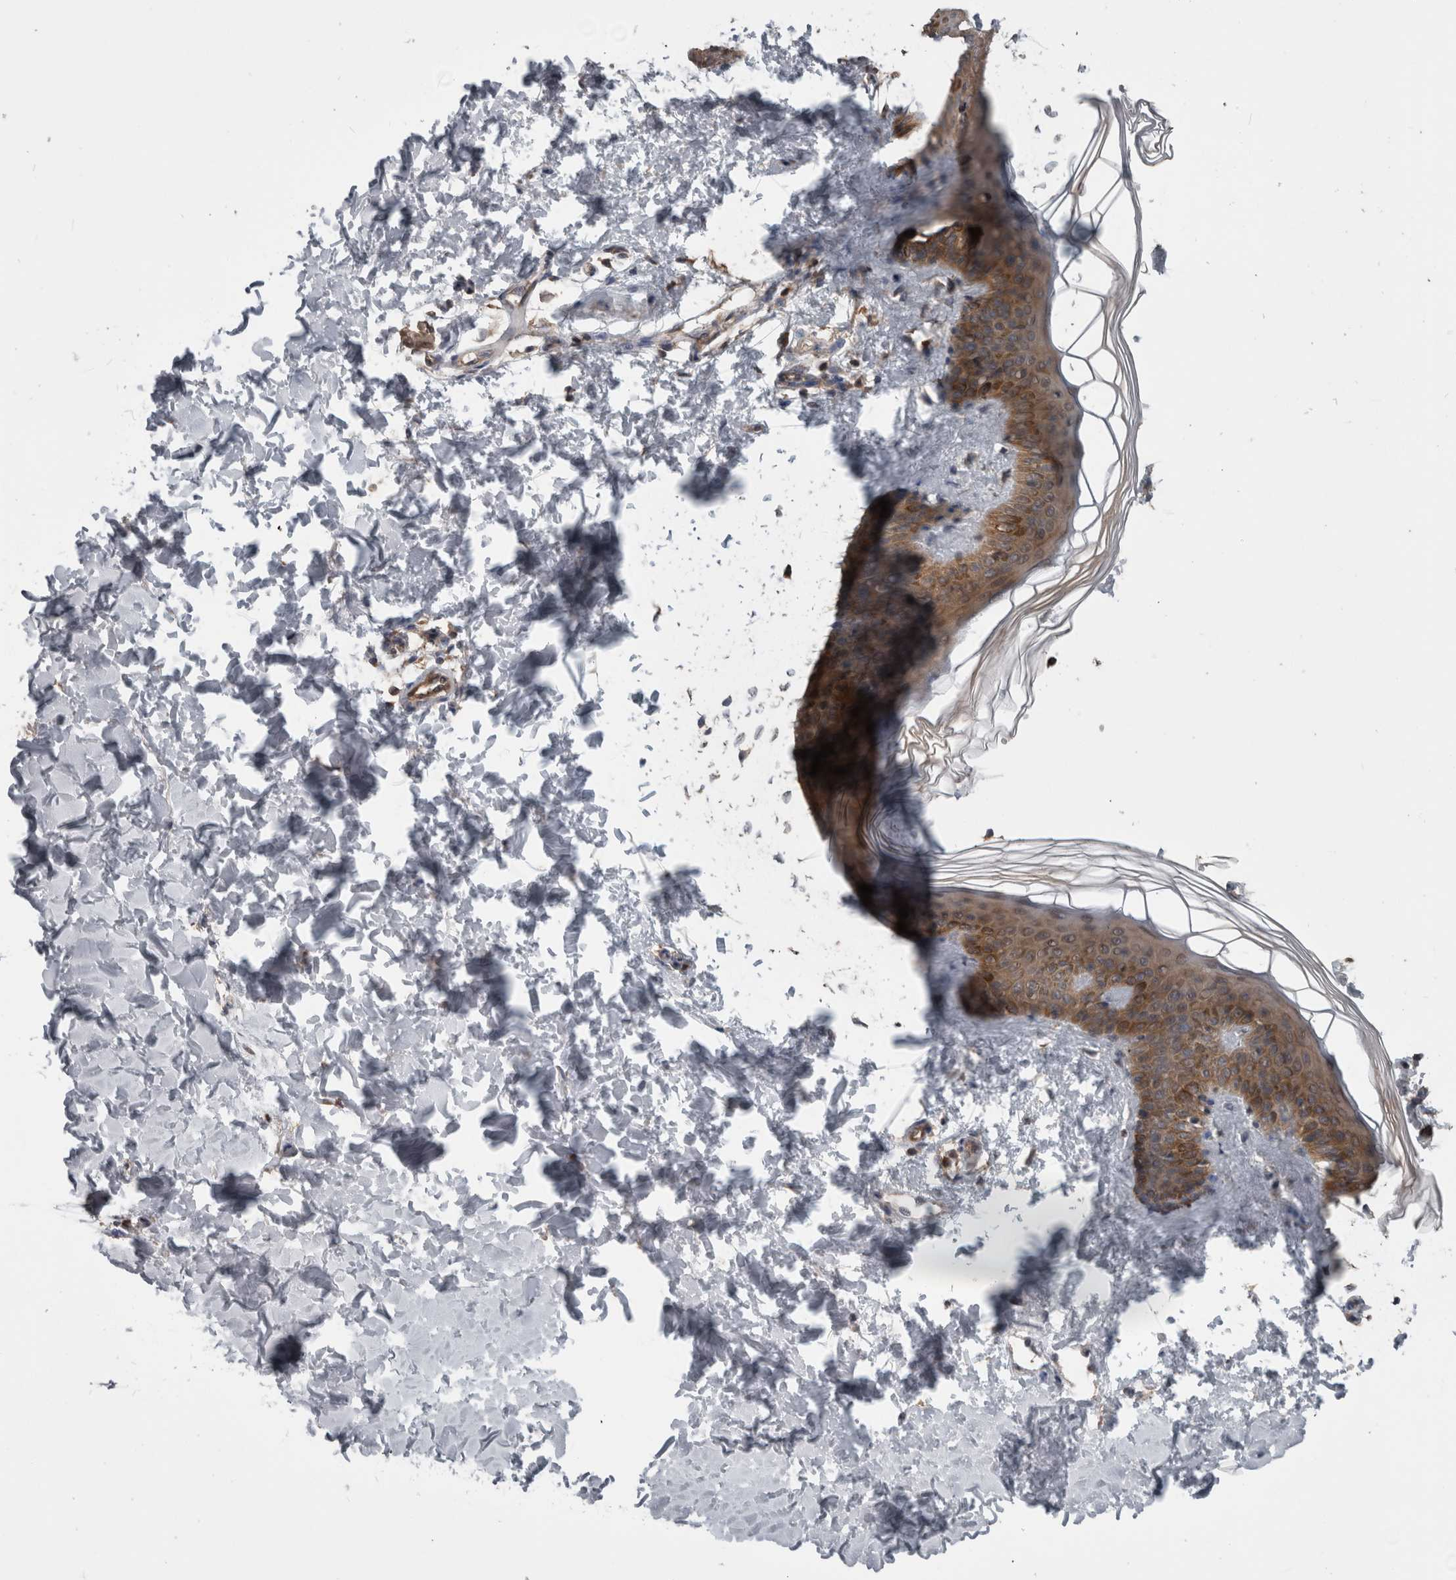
{"staining": {"intensity": "weak", "quantity": ">75%", "location": "cytoplasmic/membranous"}, "tissue": "skin", "cell_type": "Fibroblasts", "image_type": "normal", "snomed": [{"axis": "morphology", "description": "Normal tissue, NOS"}, {"axis": "morphology", "description": "Neoplasm, benign, NOS"}, {"axis": "topography", "description": "Skin"}, {"axis": "topography", "description": "Soft tissue"}], "caption": "DAB immunohistochemical staining of unremarkable human skin demonstrates weak cytoplasmic/membranous protein expression in approximately >75% of fibroblasts. The staining was performed using DAB, with brown indicating positive protein expression. Nuclei are stained blue with hematoxylin.", "gene": "RIOK3", "patient": {"sex": "male", "age": 26}}